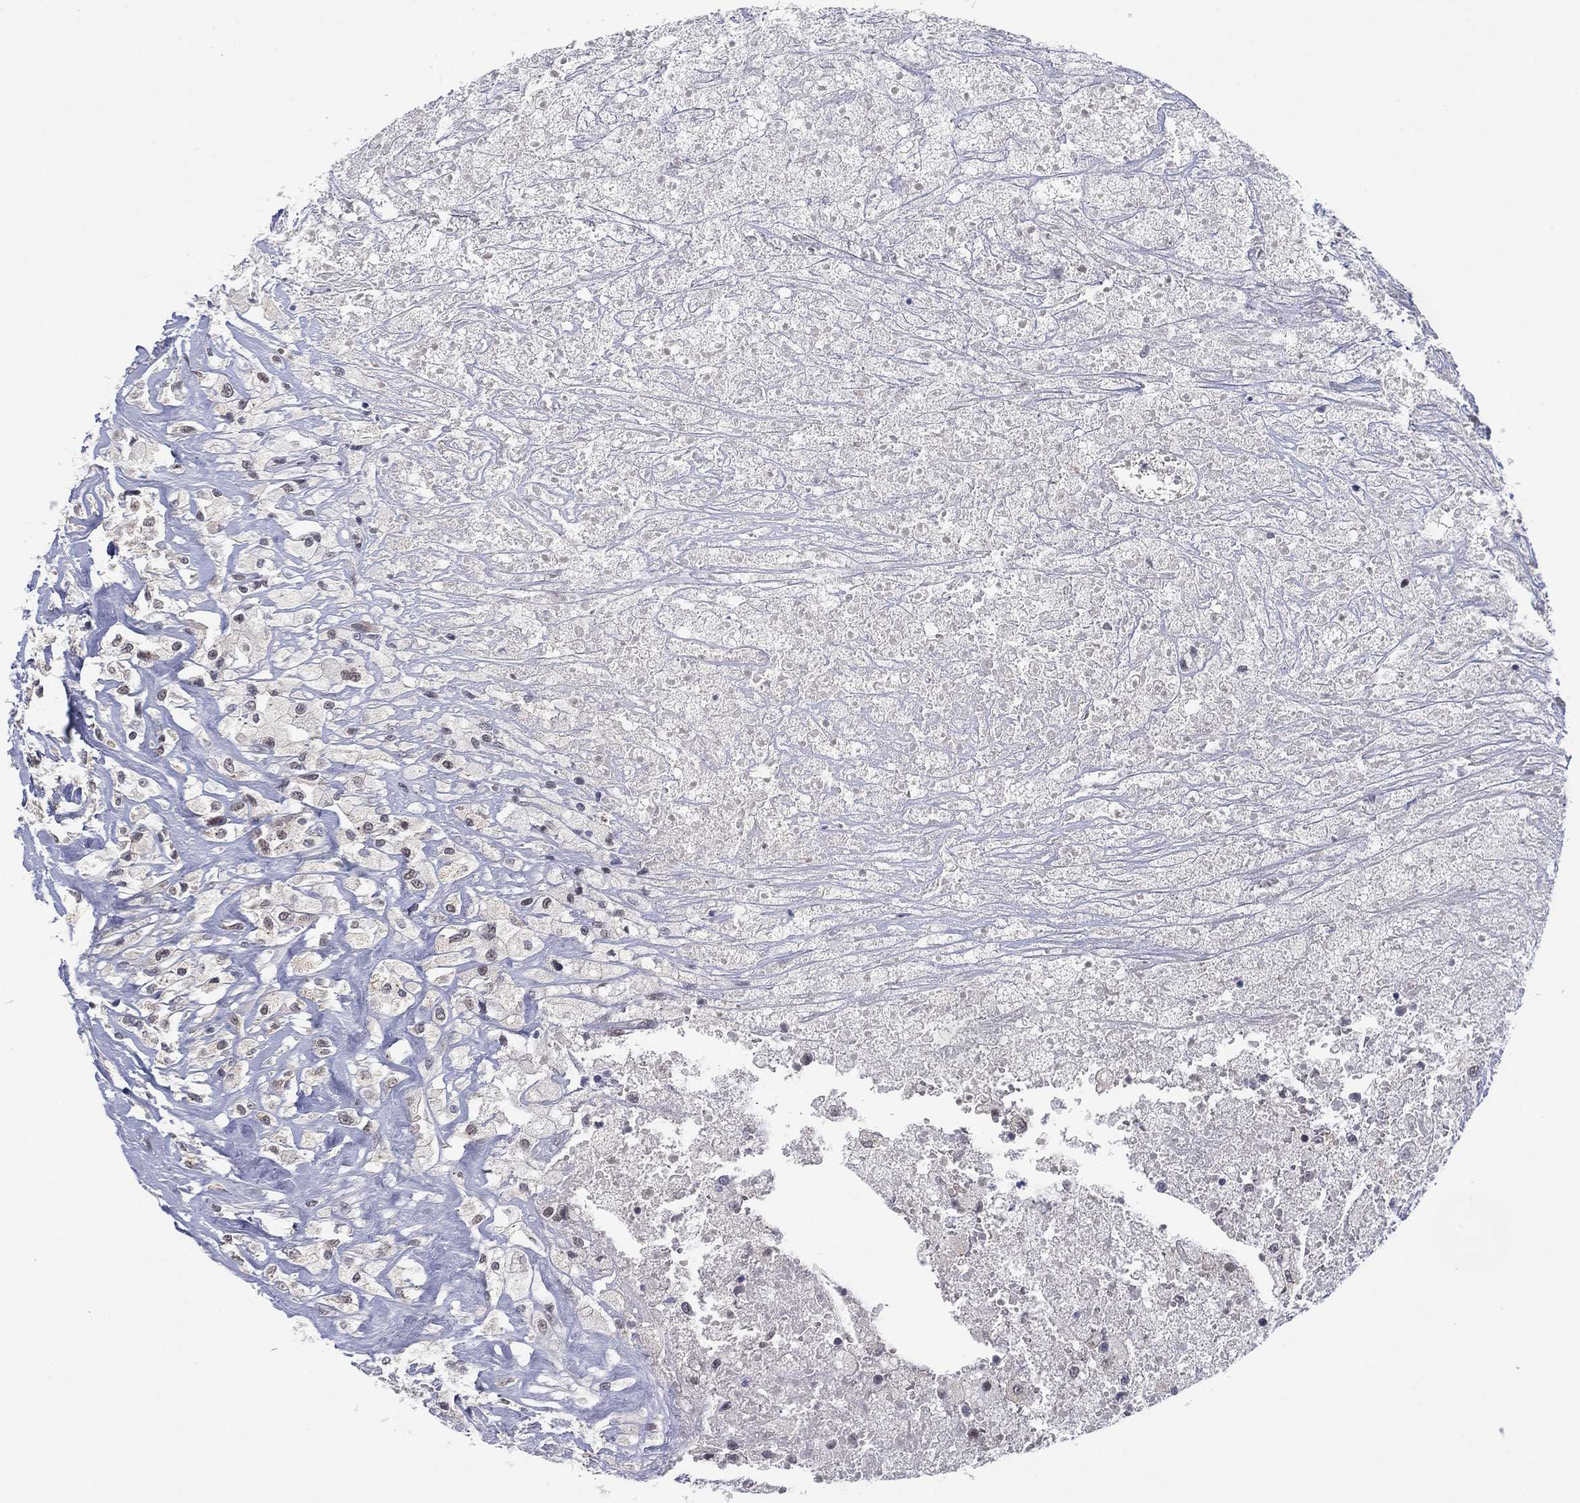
{"staining": {"intensity": "negative", "quantity": "none", "location": "none"}, "tissue": "testis cancer", "cell_type": "Tumor cells", "image_type": "cancer", "snomed": [{"axis": "morphology", "description": "Necrosis, NOS"}, {"axis": "morphology", "description": "Carcinoma, Embryonal, NOS"}, {"axis": "topography", "description": "Testis"}], "caption": "This is an immunohistochemistry (IHC) histopathology image of embryonal carcinoma (testis). There is no staining in tumor cells.", "gene": "GSE1", "patient": {"sex": "male", "age": 19}}